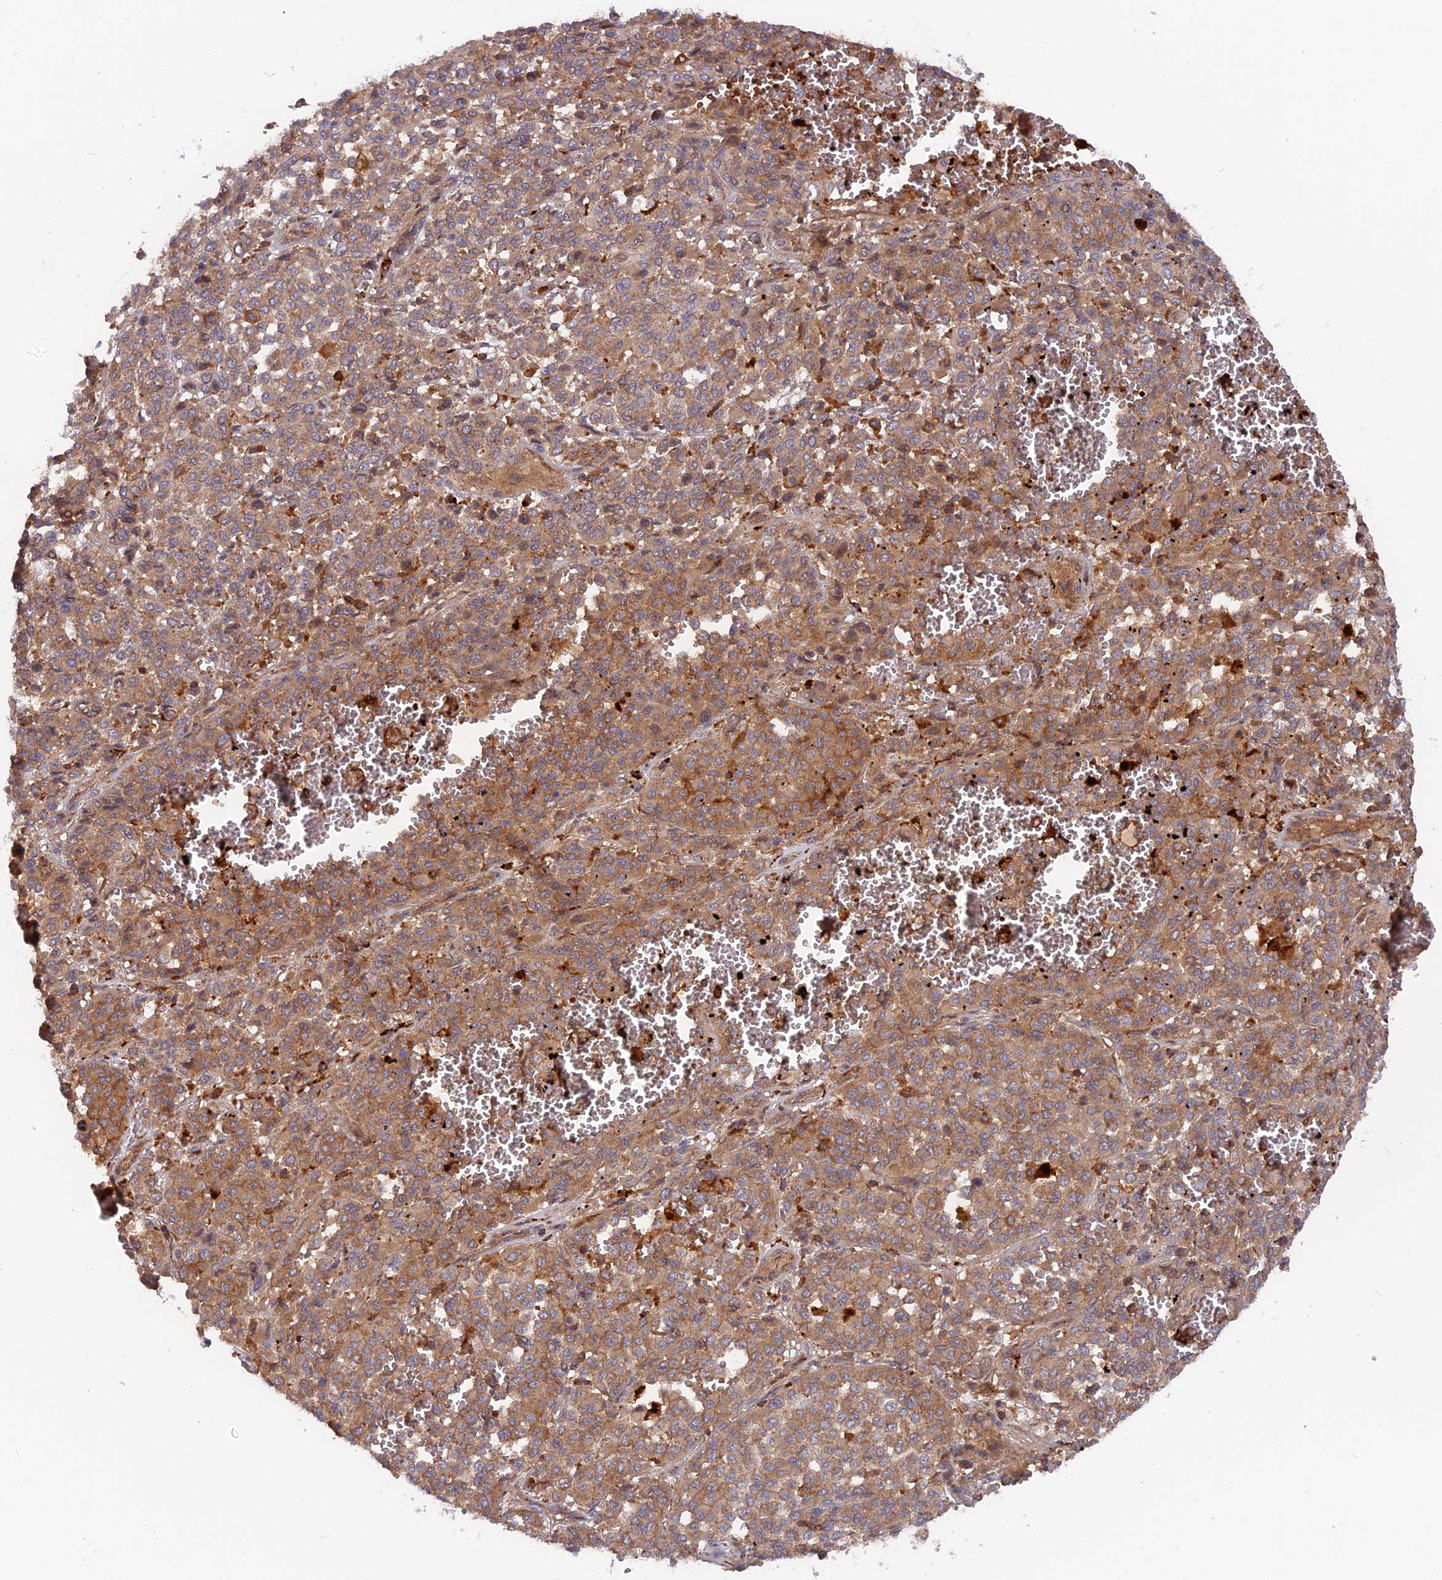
{"staining": {"intensity": "moderate", "quantity": ">75%", "location": "cytoplasmic/membranous"}, "tissue": "melanoma", "cell_type": "Tumor cells", "image_type": "cancer", "snomed": [{"axis": "morphology", "description": "Malignant melanoma, Metastatic site"}, {"axis": "topography", "description": "Pancreas"}], "caption": "Immunohistochemical staining of malignant melanoma (metastatic site) demonstrates medium levels of moderate cytoplasmic/membranous protein staining in approximately >75% of tumor cells.", "gene": "CPNE7", "patient": {"sex": "female", "age": 30}}